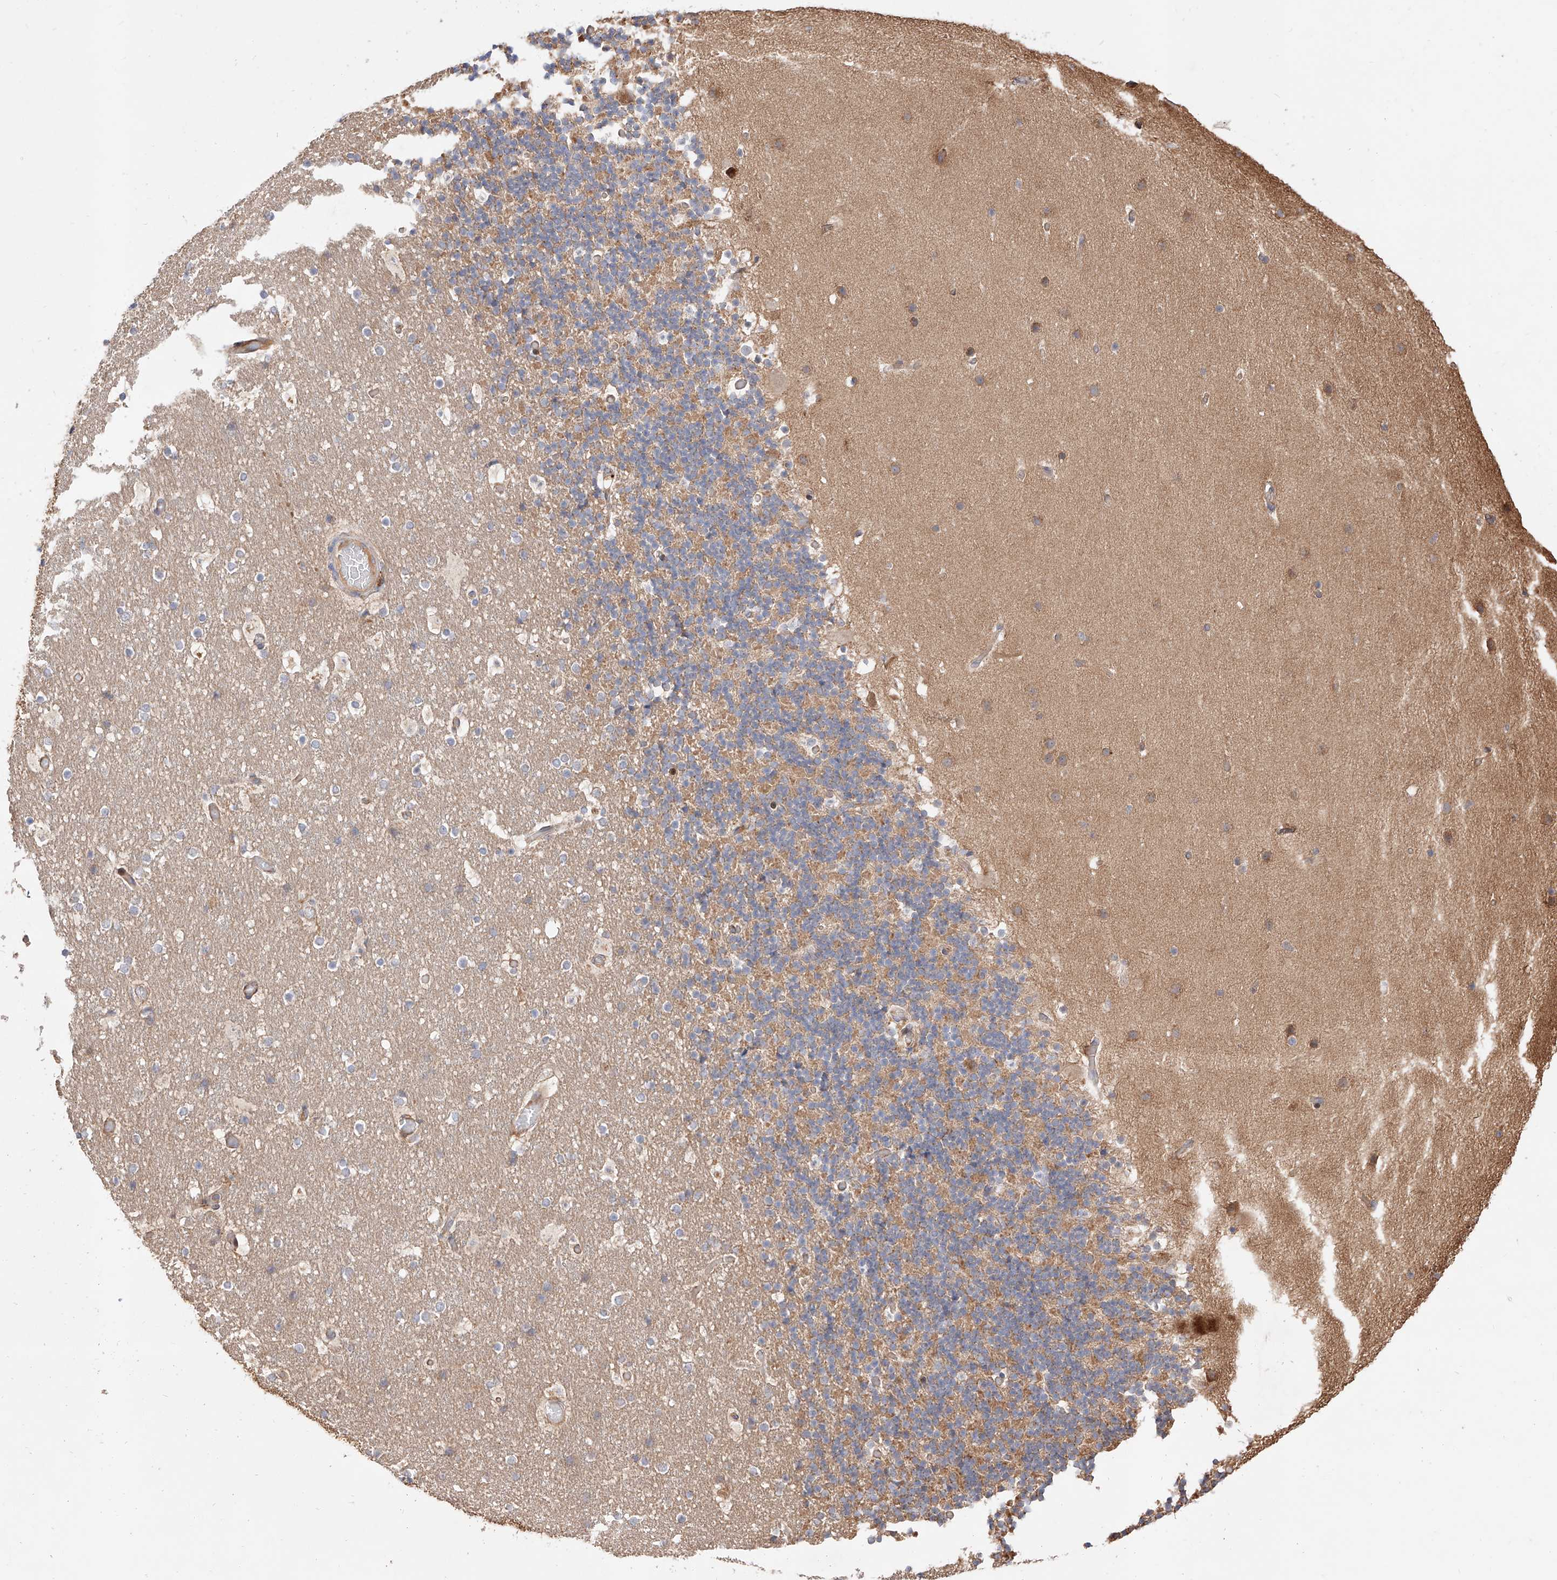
{"staining": {"intensity": "weak", "quantity": "25%-75%", "location": "cytoplasmic/membranous"}, "tissue": "cerebellum", "cell_type": "Cells in granular layer", "image_type": "normal", "snomed": [{"axis": "morphology", "description": "Normal tissue, NOS"}, {"axis": "topography", "description": "Cerebellum"}], "caption": "DAB immunohistochemical staining of unremarkable cerebellum demonstrates weak cytoplasmic/membranous protein expression in approximately 25%-75% of cells in granular layer.", "gene": "DIRAS3", "patient": {"sex": "male", "age": 57}}